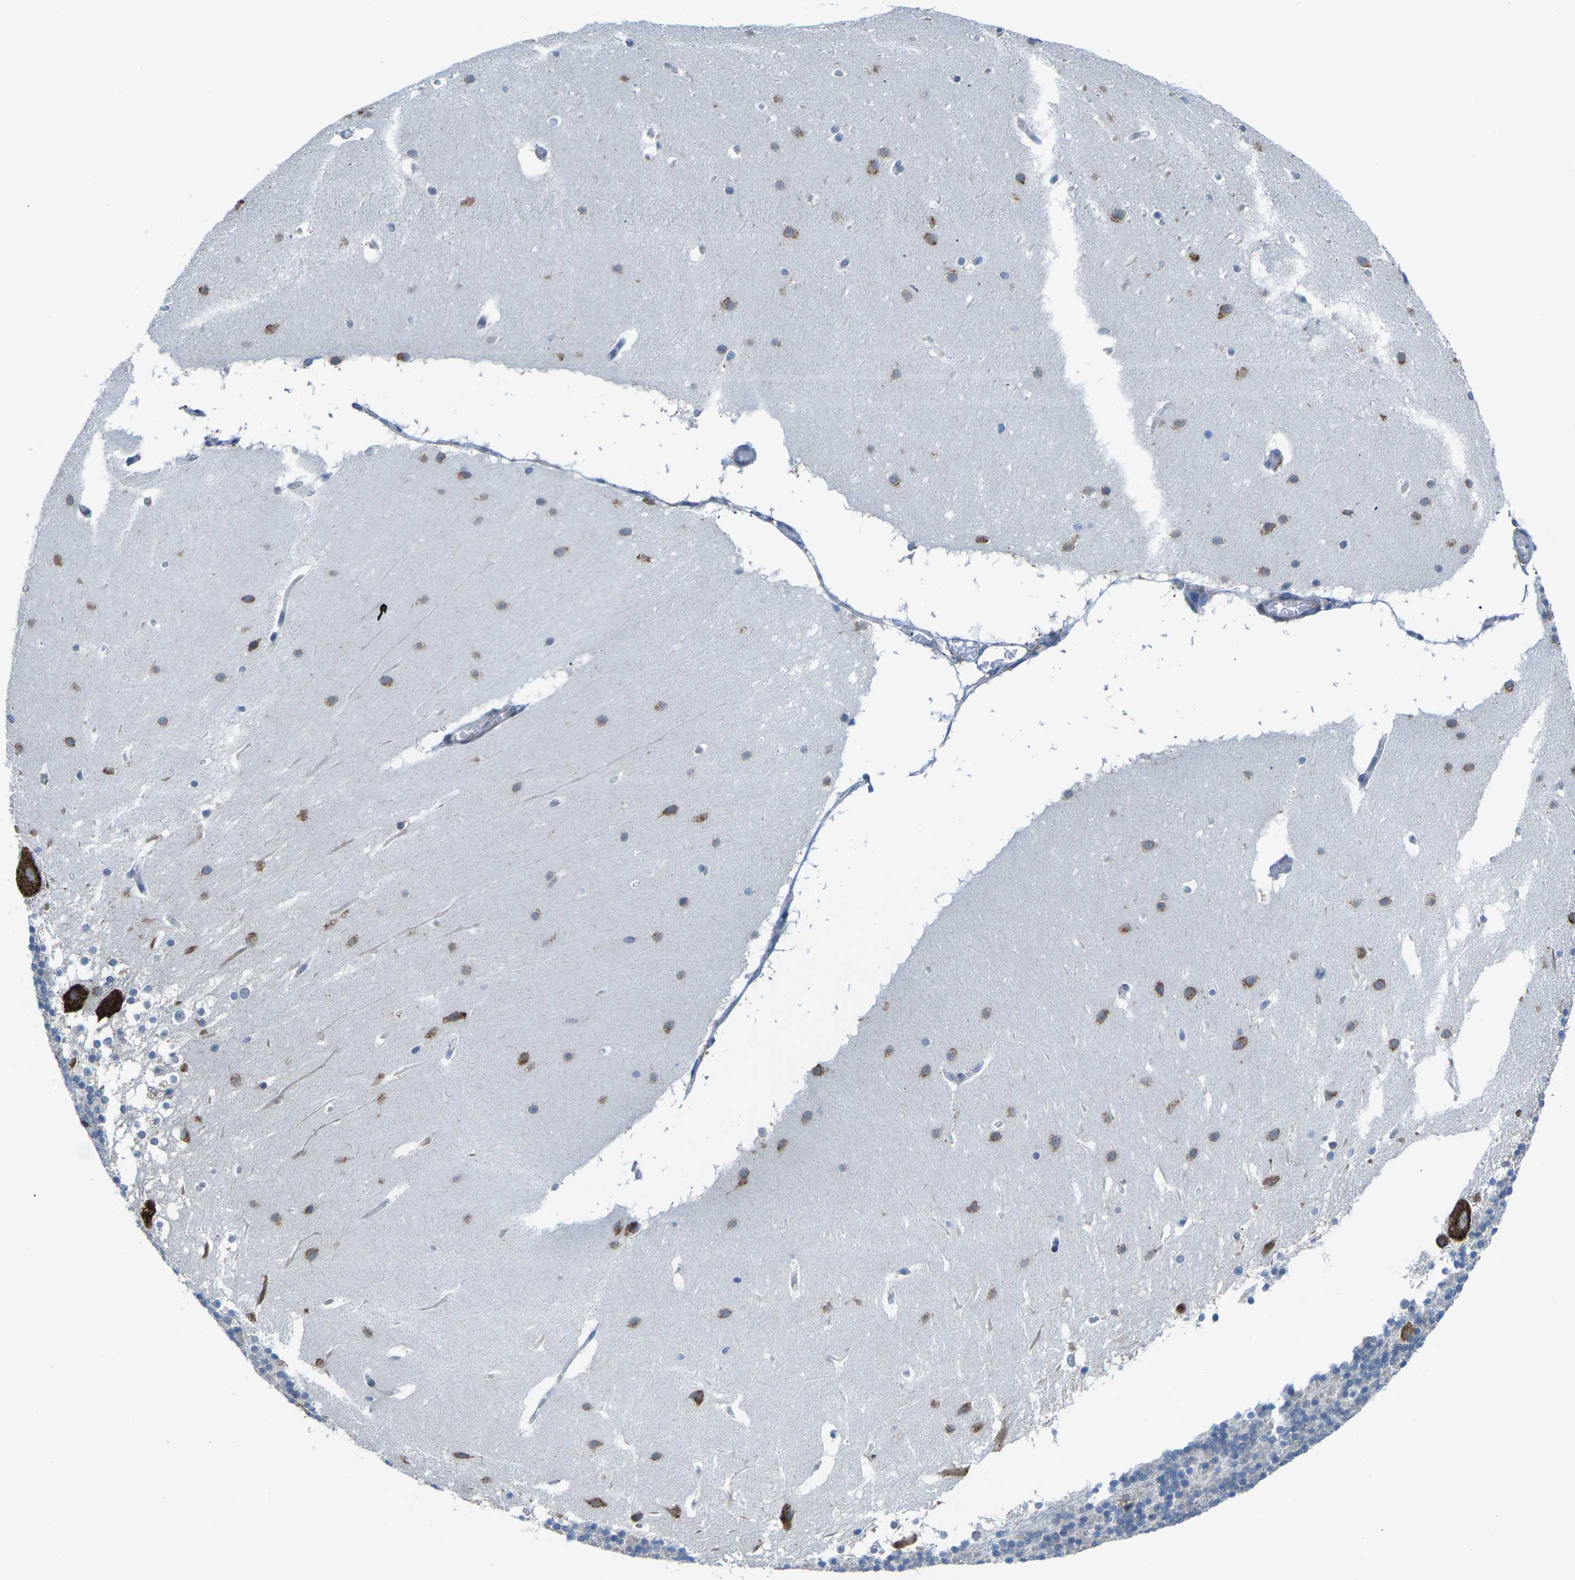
{"staining": {"intensity": "negative", "quantity": "none", "location": "none"}, "tissue": "cerebellum", "cell_type": "Cells in granular layer", "image_type": "normal", "snomed": [{"axis": "morphology", "description": "Normal tissue, NOS"}, {"axis": "topography", "description": "Cerebellum"}], "caption": "DAB immunohistochemical staining of normal cerebellum exhibits no significant positivity in cells in granular layer. The staining was performed using DAB to visualize the protein expression in brown, while the nuclei were stained in blue with hematoxylin (Magnification: 20x).", "gene": "PDZK1IP1", "patient": {"sex": "female", "age": 19}}